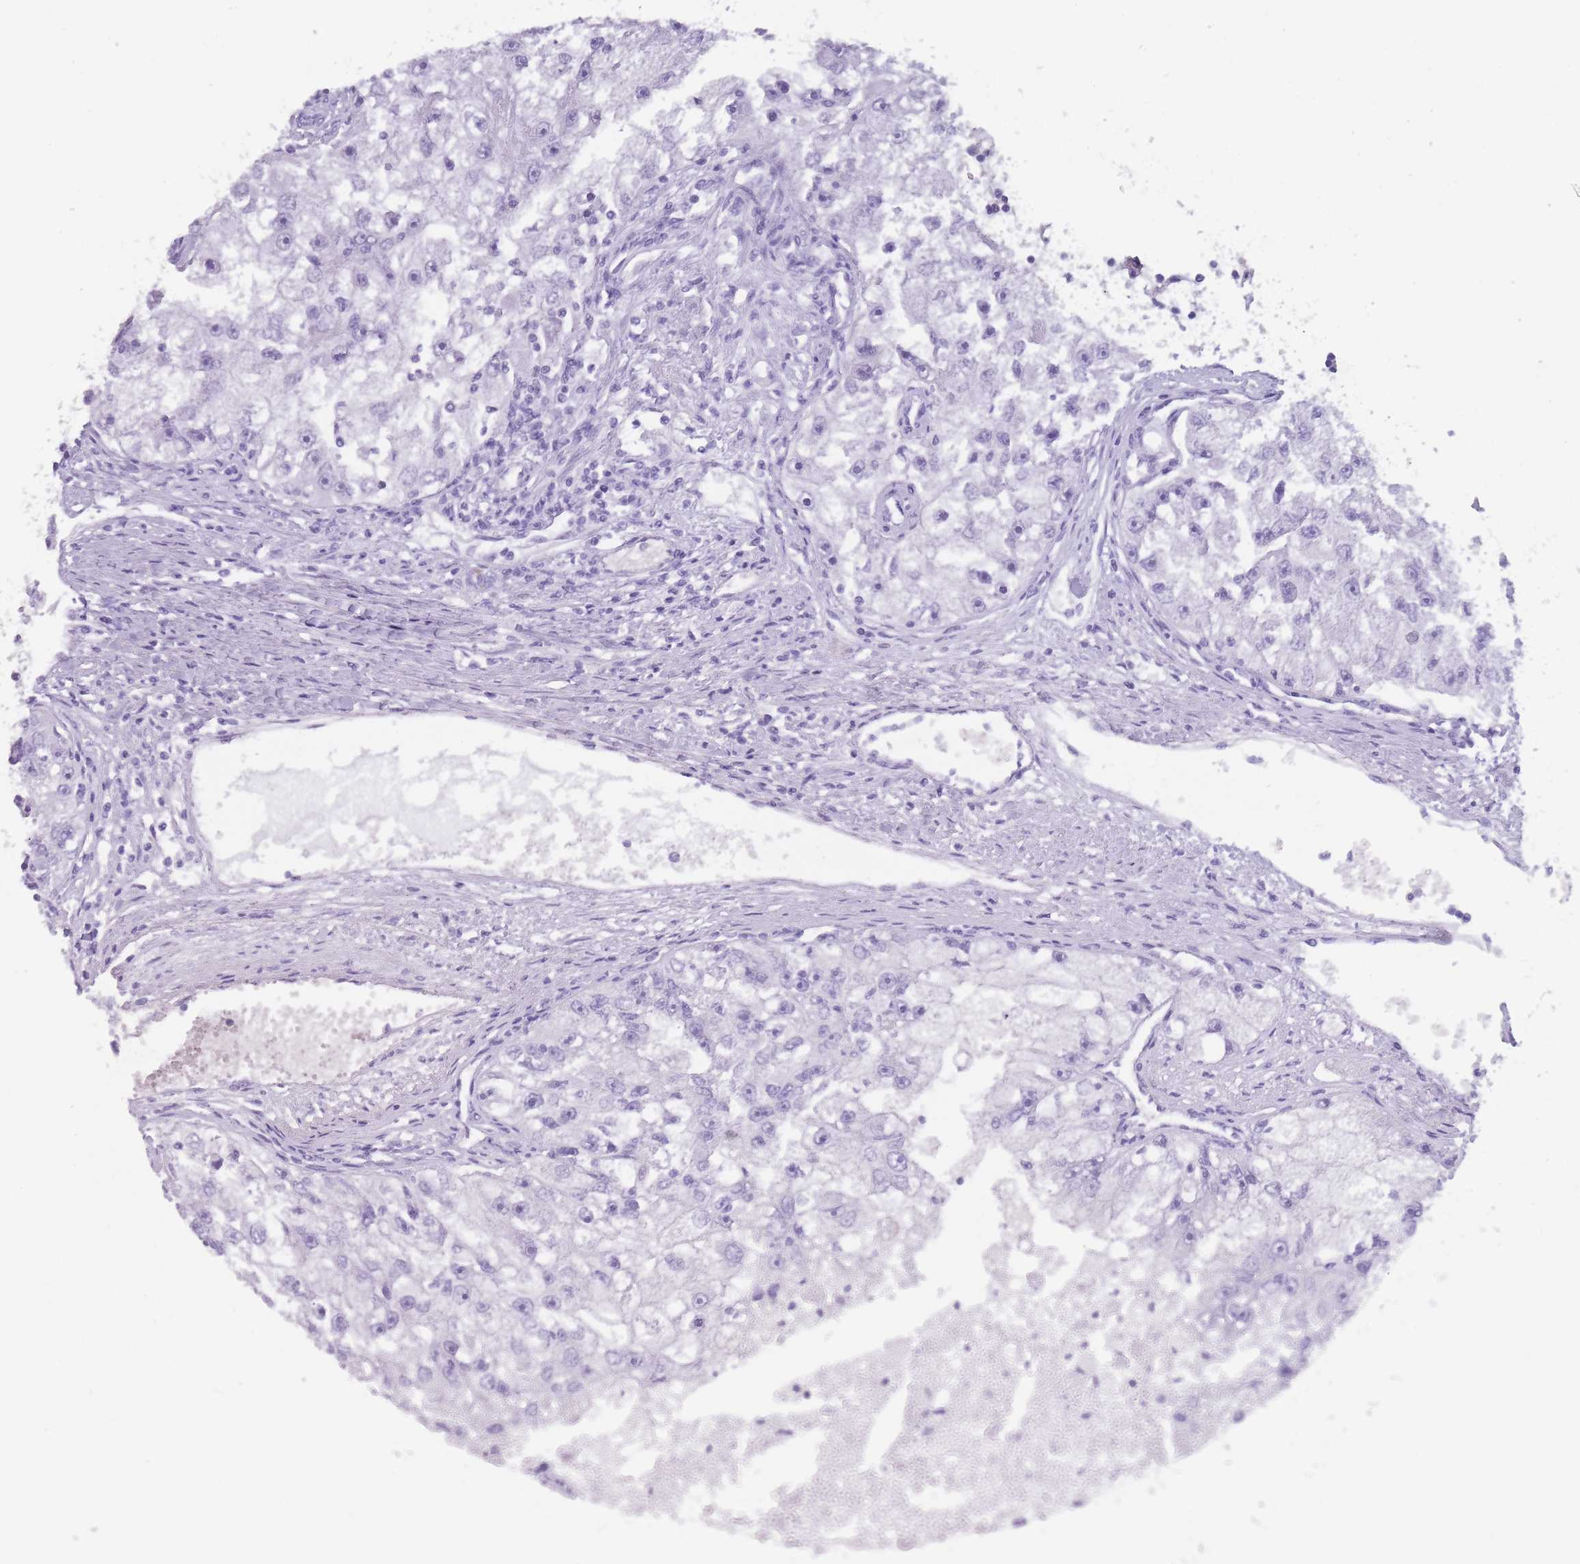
{"staining": {"intensity": "negative", "quantity": "none", "location": "none"}, "tissue": "renal cancer", "cell_type": "Tumor cells", "image_type": "cancer", "snomed": [{"axis": "morphology", "description": "Adenocarcinoma, NOS"}, {"axis": "topography", "description": "Kidney"}], "caption": "DAB immunohistochemical staining of human renal adenocarcinoma reveals no significant expression in tumor cells.", "gene": "TCP11", "patient": {"sex": "male", "age": 63}}